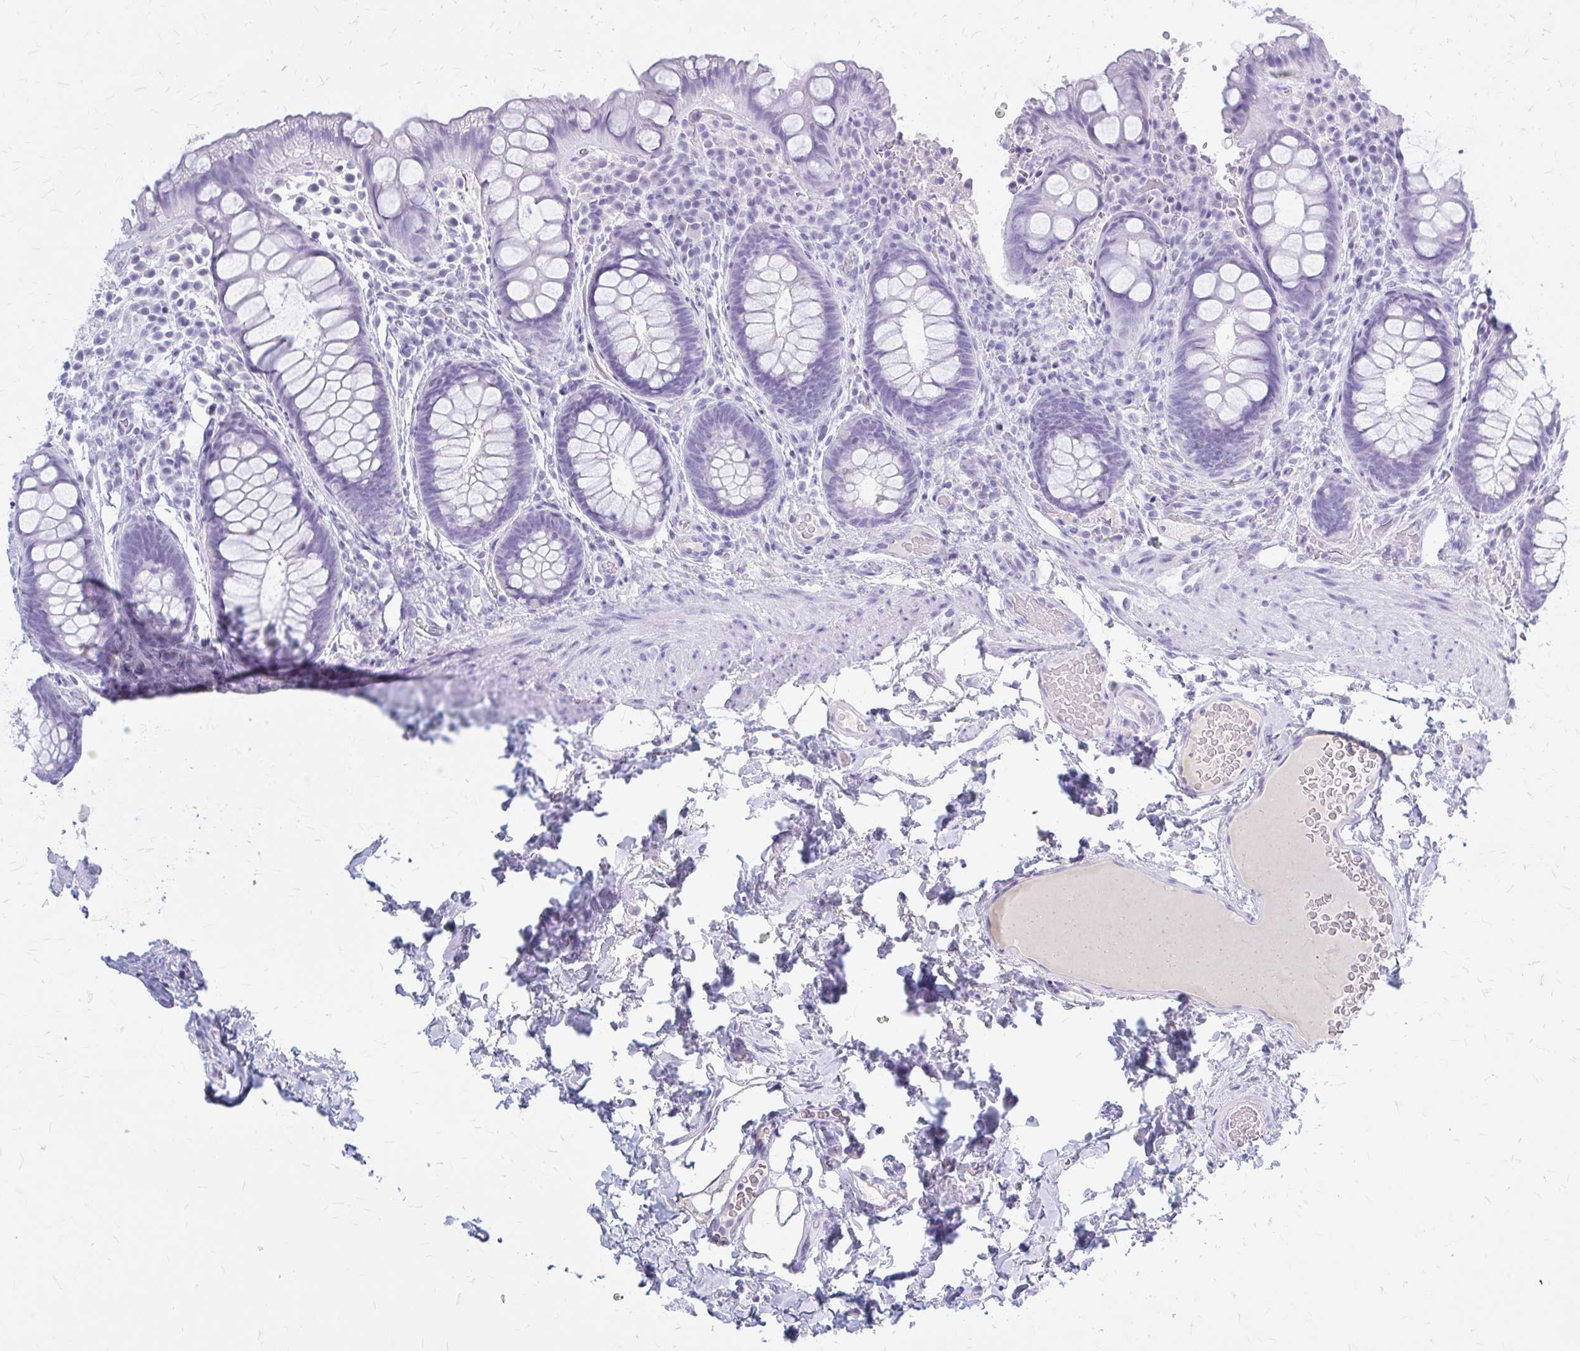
{"staining": {"intensity": "negative", "quantity": "none", "location": "none"}, "tissue": "rectum", "cell_type": "Glandular cells", "image_type": "normal", "snomed": [{"axis": "morphology", "description": "Normal tissue, NOS"}, {"axis": "topography", "description": "Rectum"}], "caption": "High magnification brightfield microscopy of unremarkable rectum stained with DAB (3,3'-diaminobenzidine) (brown) and counterstained with hematoxylin (blue): glandular cells show no significant expression. (IHC, brightfield microscopy, high magnification).", "gene": "KLHDC7A", "patient": {"sex": "female", "age": 69}}